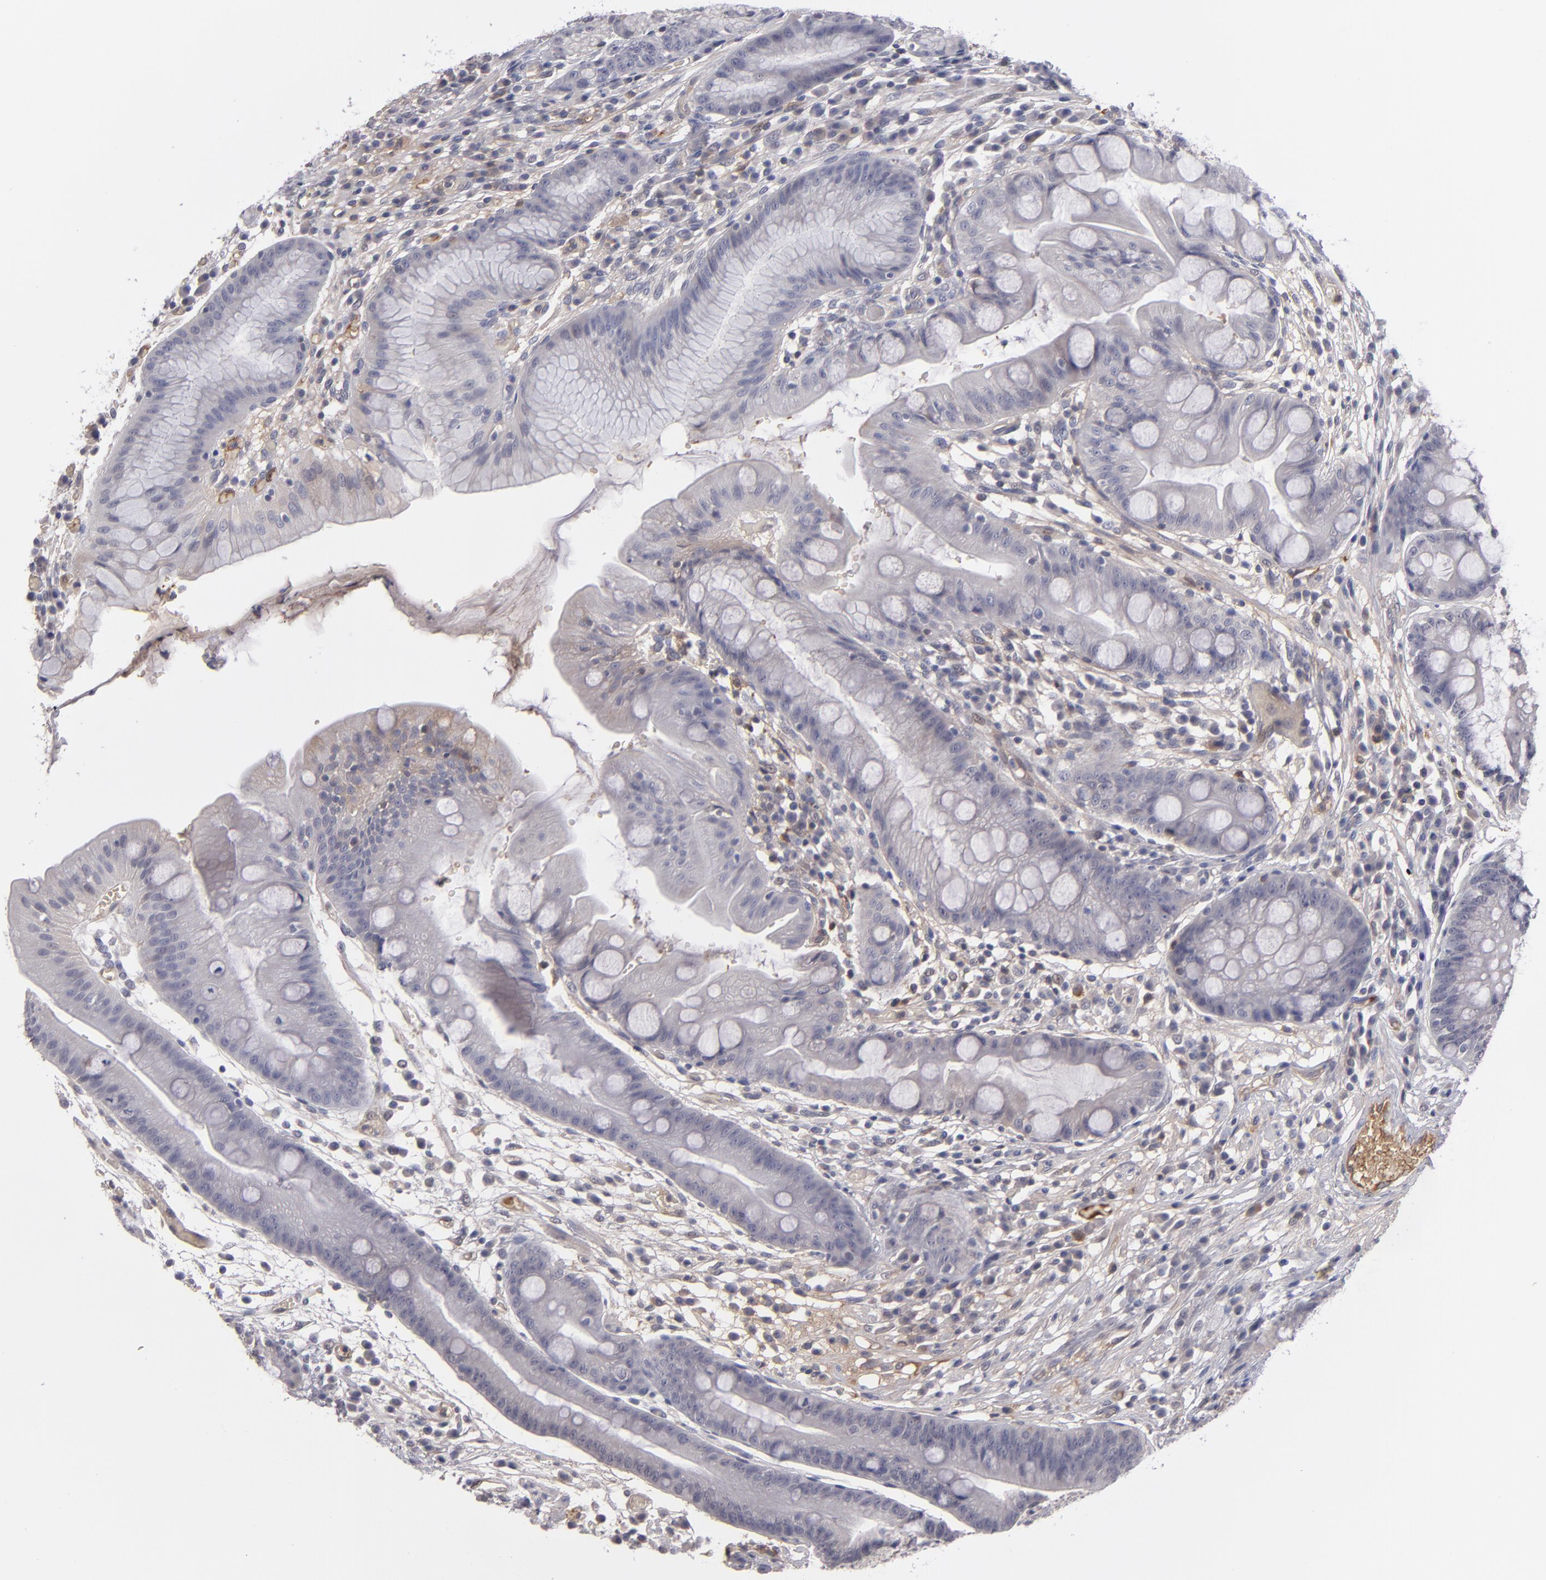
{"staining": {"intensity": "negative", "quantity": "none", "location": "none"}, "tissue": "stomach", "cell_type": "Glandular cells", "image_type": "normal", "snomed": [{"axis": "morphology", "description": "Normal tissue, NOS"}, {"axis": "morphology", "description": "Inflammation, NOS"}, {"axis": "topography", "description": "Stomach, lower"}], "caption": "Benign stomach was stained to show a protein in brown. There is no significant expression in glandular cells. The staining was performed using DAB (3,3'-diaminobenzidine) to visualize the protein expression in brown, while the nuclei were stained in blue with hematoxylin (Magnification: 20x).", "gene": "ITIH4", "patient": {"sex": "male", "age": 59}}